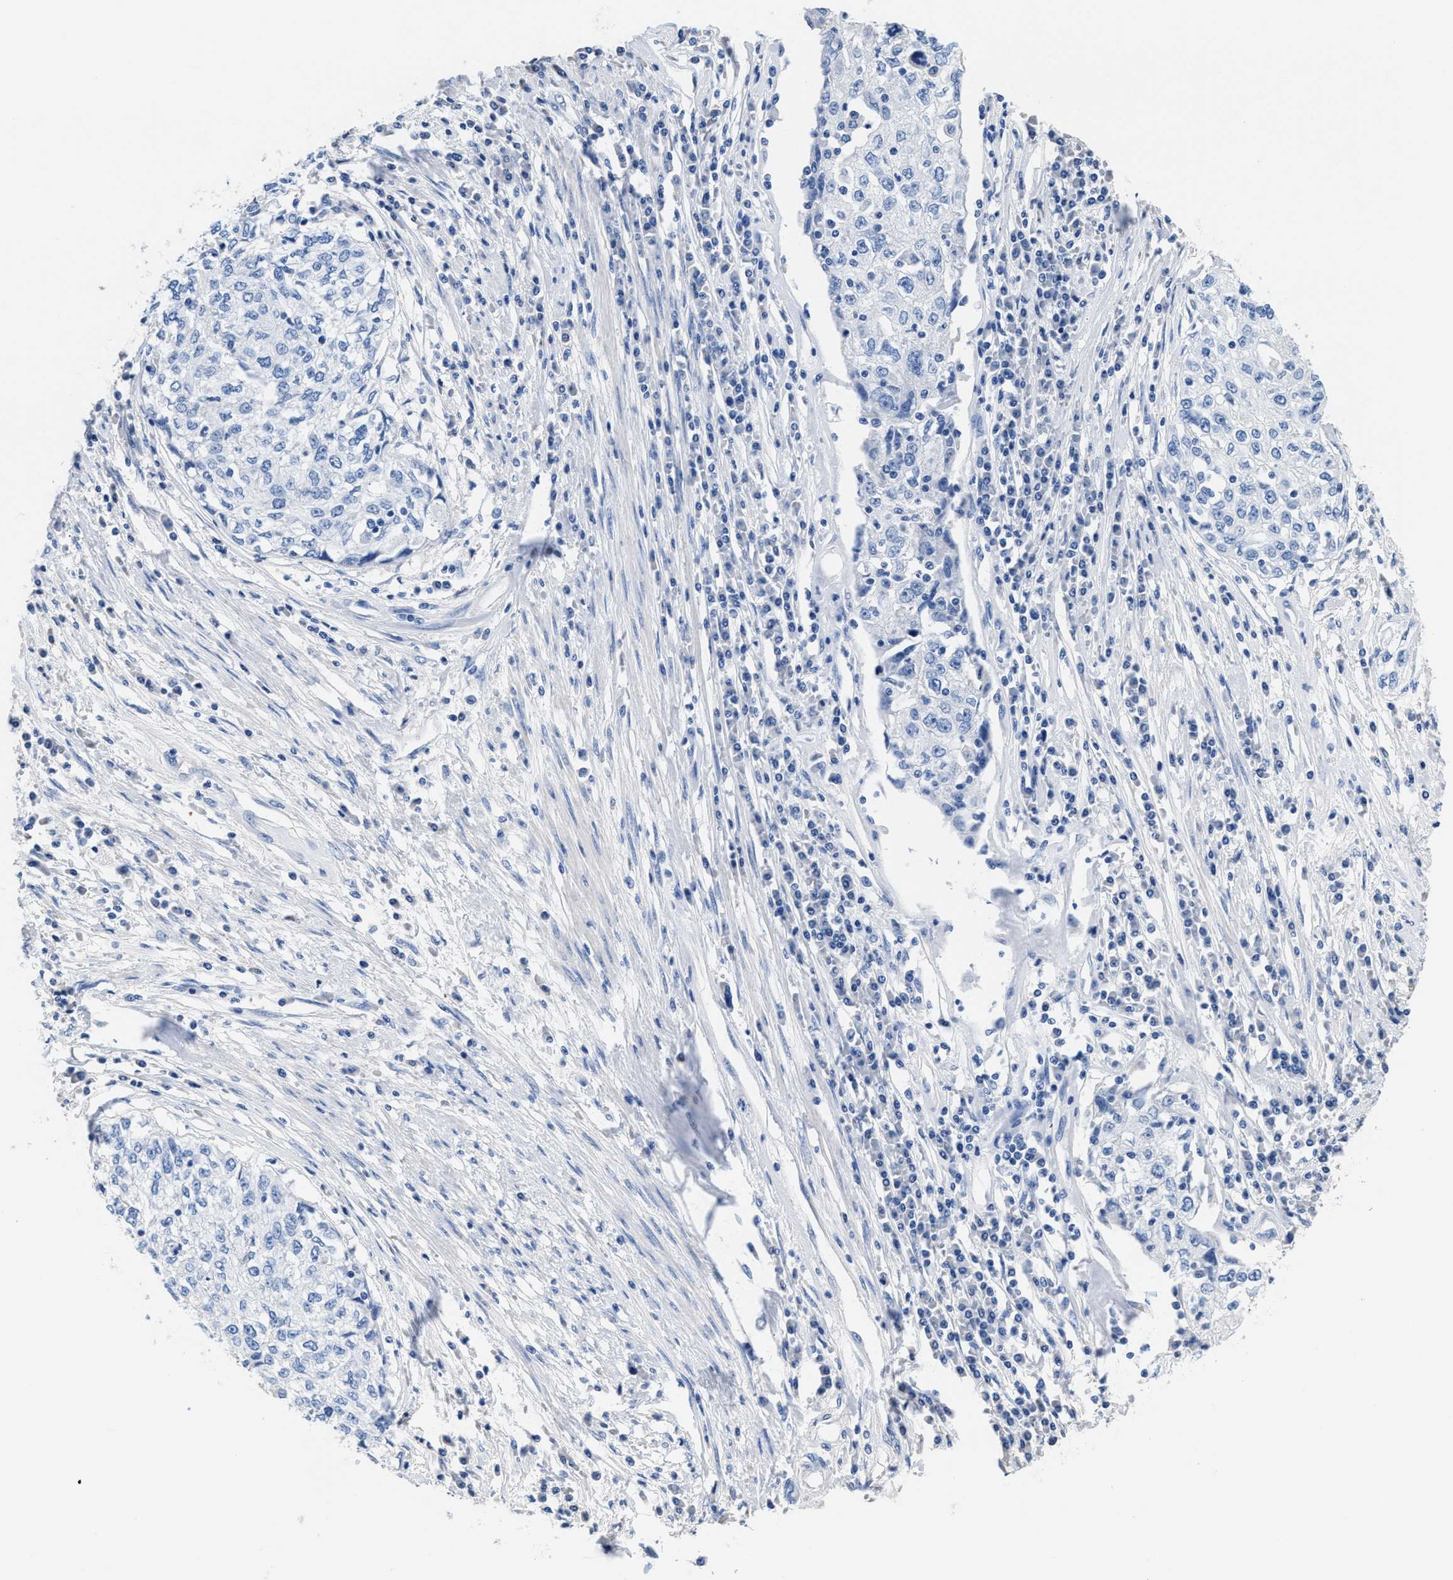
{"staining": {"intensity": "negative", "quantity": "none", "location": "none"}, "tissue": "cervical cancer", "cell_type": "Tumor cells", "image_type": "cancer", "snomed": [{"axis": "morphology", "description": "Squamous cell carcinoma, NOS"}, {"axis": "topography", "description": "Cervix"}], "caption": "Immunohistochemical staining of cervical cancer (squamous cell carcinoma) exhibits no significant expression in tumor cells.", "gene": "SLFN13", "patient": {"sex": "female", "age": 57}}